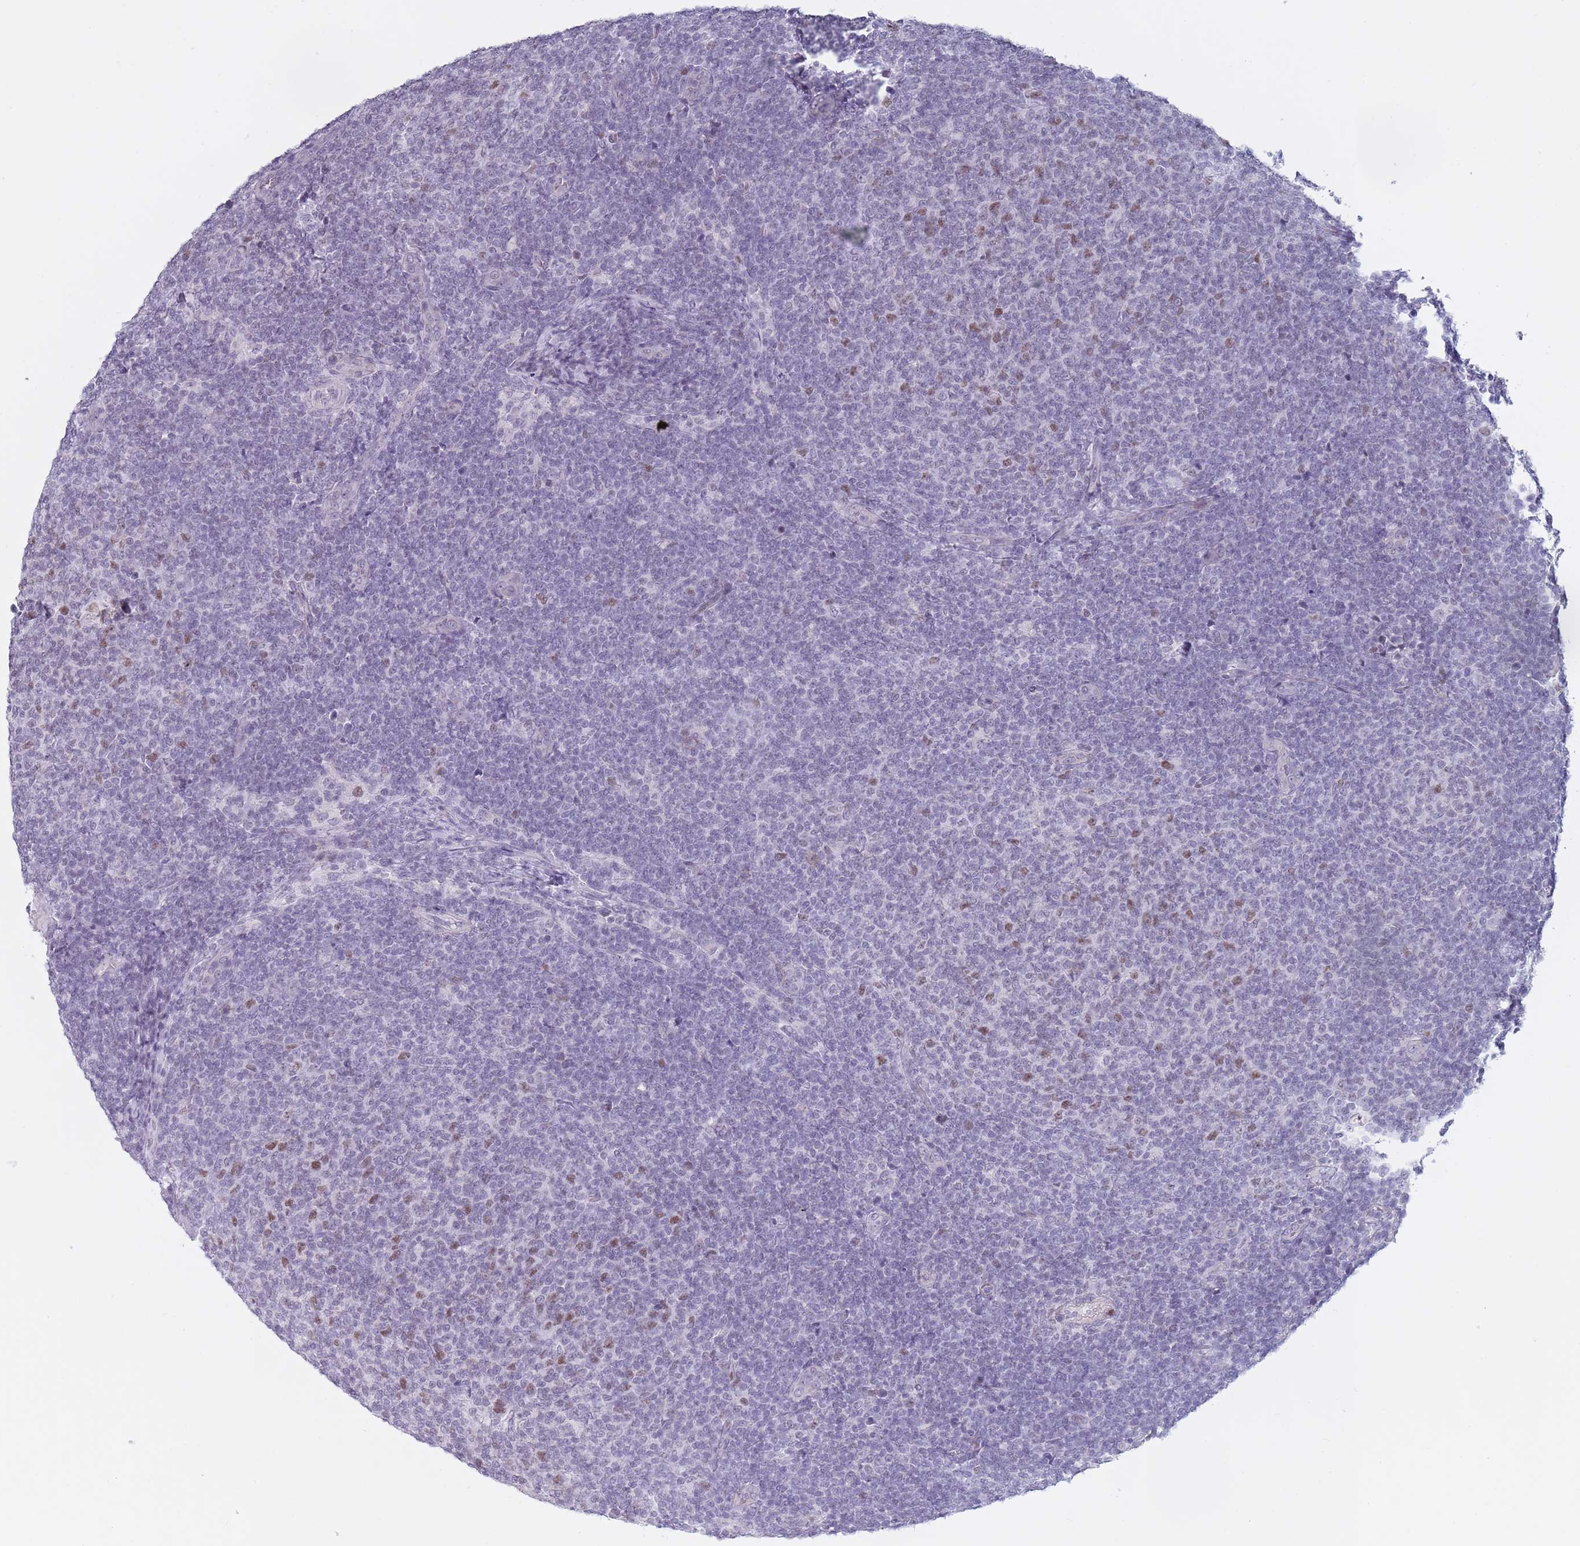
{"staining": {"intensity": "weak", "quantity": "<25%", "location": "nuclear"}, "tissue": "lymphoma", "cell_type": "Tumor cells", "image_type": "cancer", "snomed": [{"axis": "morphology", "description": "Malignant lymphoma, non-Hodgkin's type, Low grade"}, {"axis": "topography", "description": "Lymph node"}], "caption": "Immunohistochemical staining of human lymphoma demonstrates no significant staining in tumor cells.", "gene": "ZKSCAN2", "patient": {"sex": "male", "age": 66}}